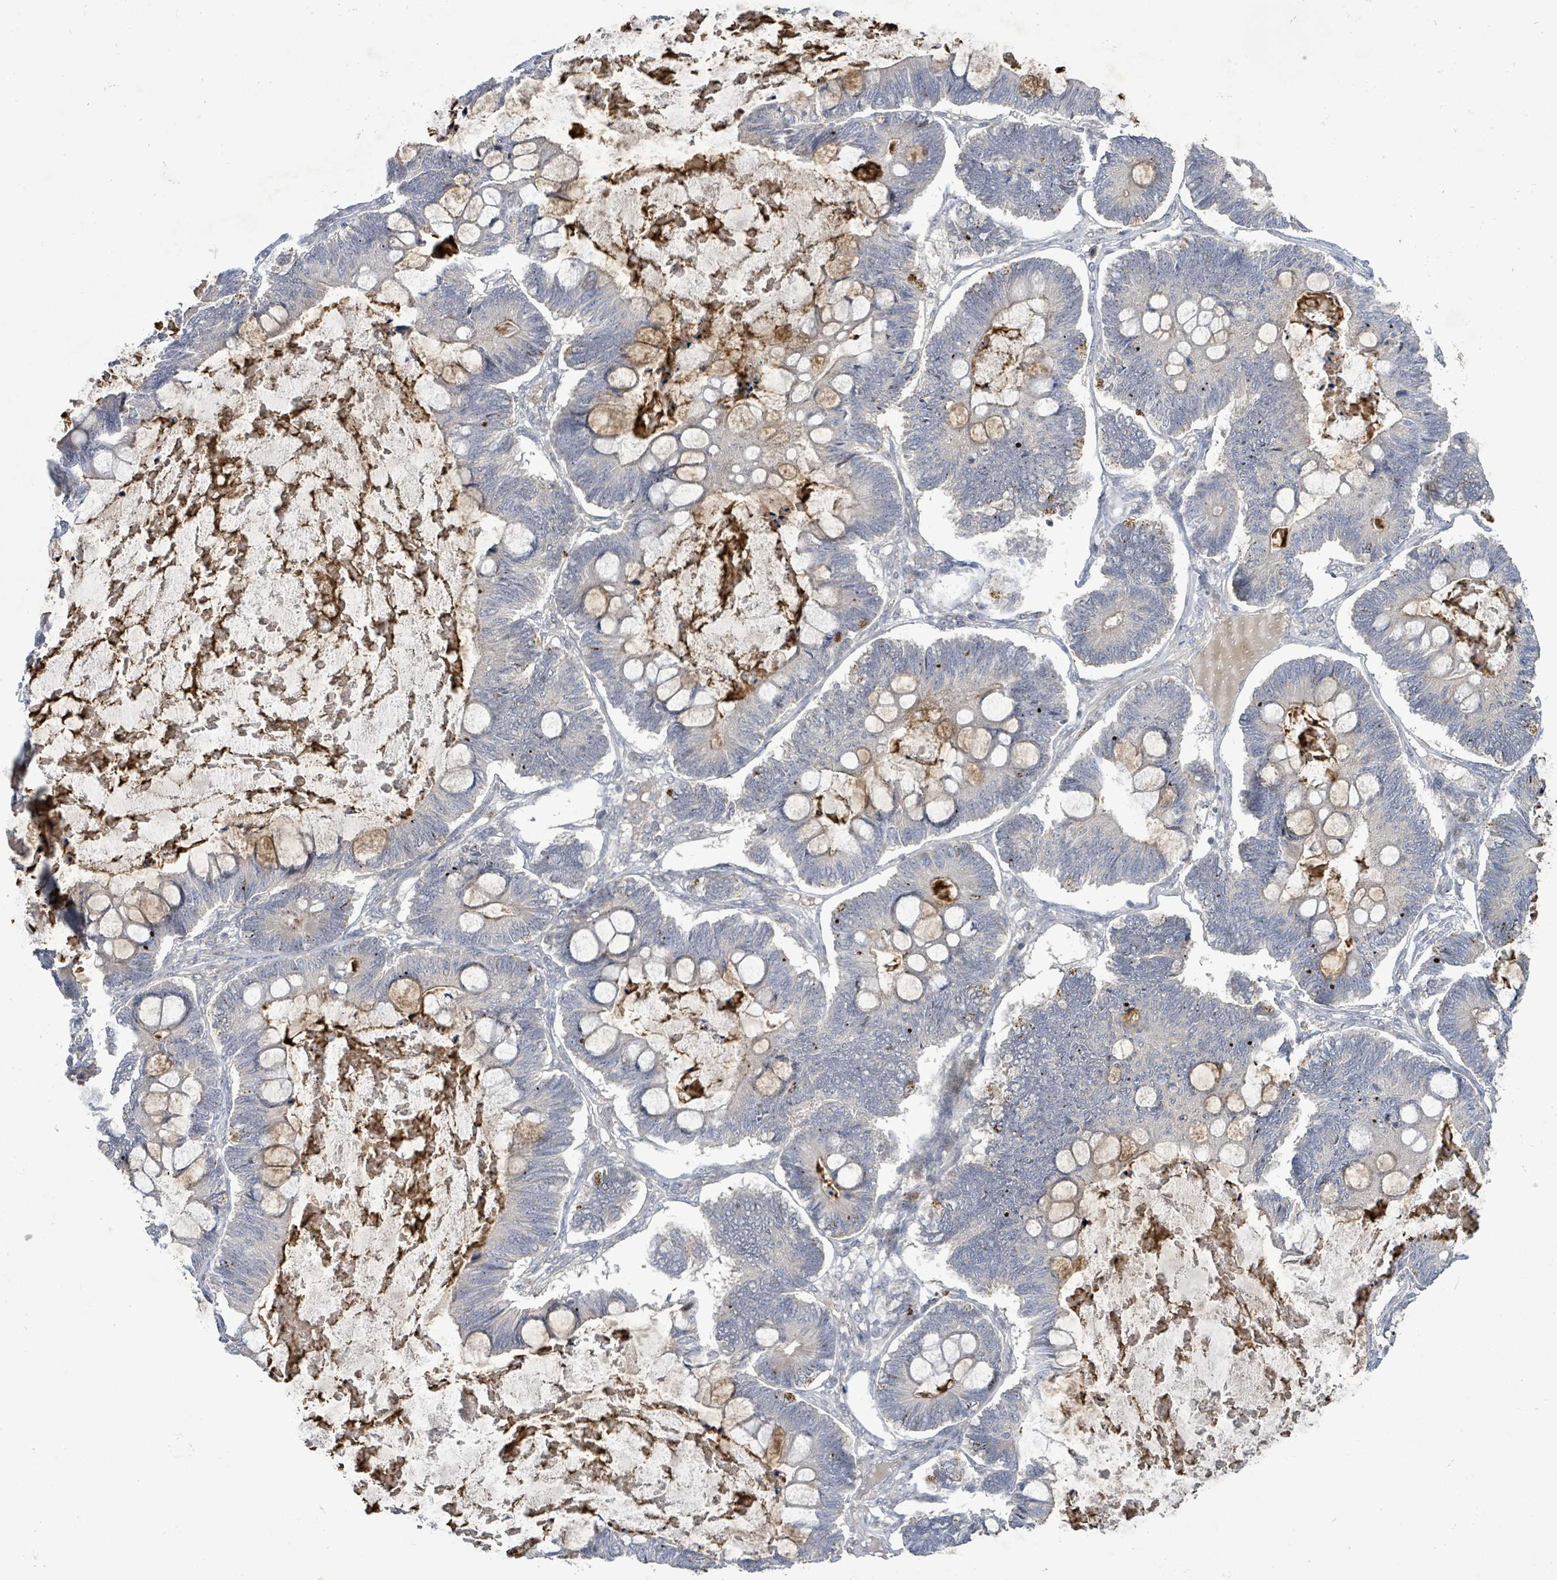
{"staining": {"intensity": "negative", "quantity": "none", "location": "none"}, "tissue": "ovarian cancer", "cell_type": "Tumor cells", "image_type": "cancer", "snomed": [{"axis": "morphology", "description": "Cystadenocarcinoma, mucinous, NOS"}, {"axis": "topography", "description": "Ovary"}], "caption": "Tumor cells show no significant positivity in mucinous cystadenocarcinoma (ovarian).", "gene": "SLIT3", "patient": {"sex": "female", "age": 61}}